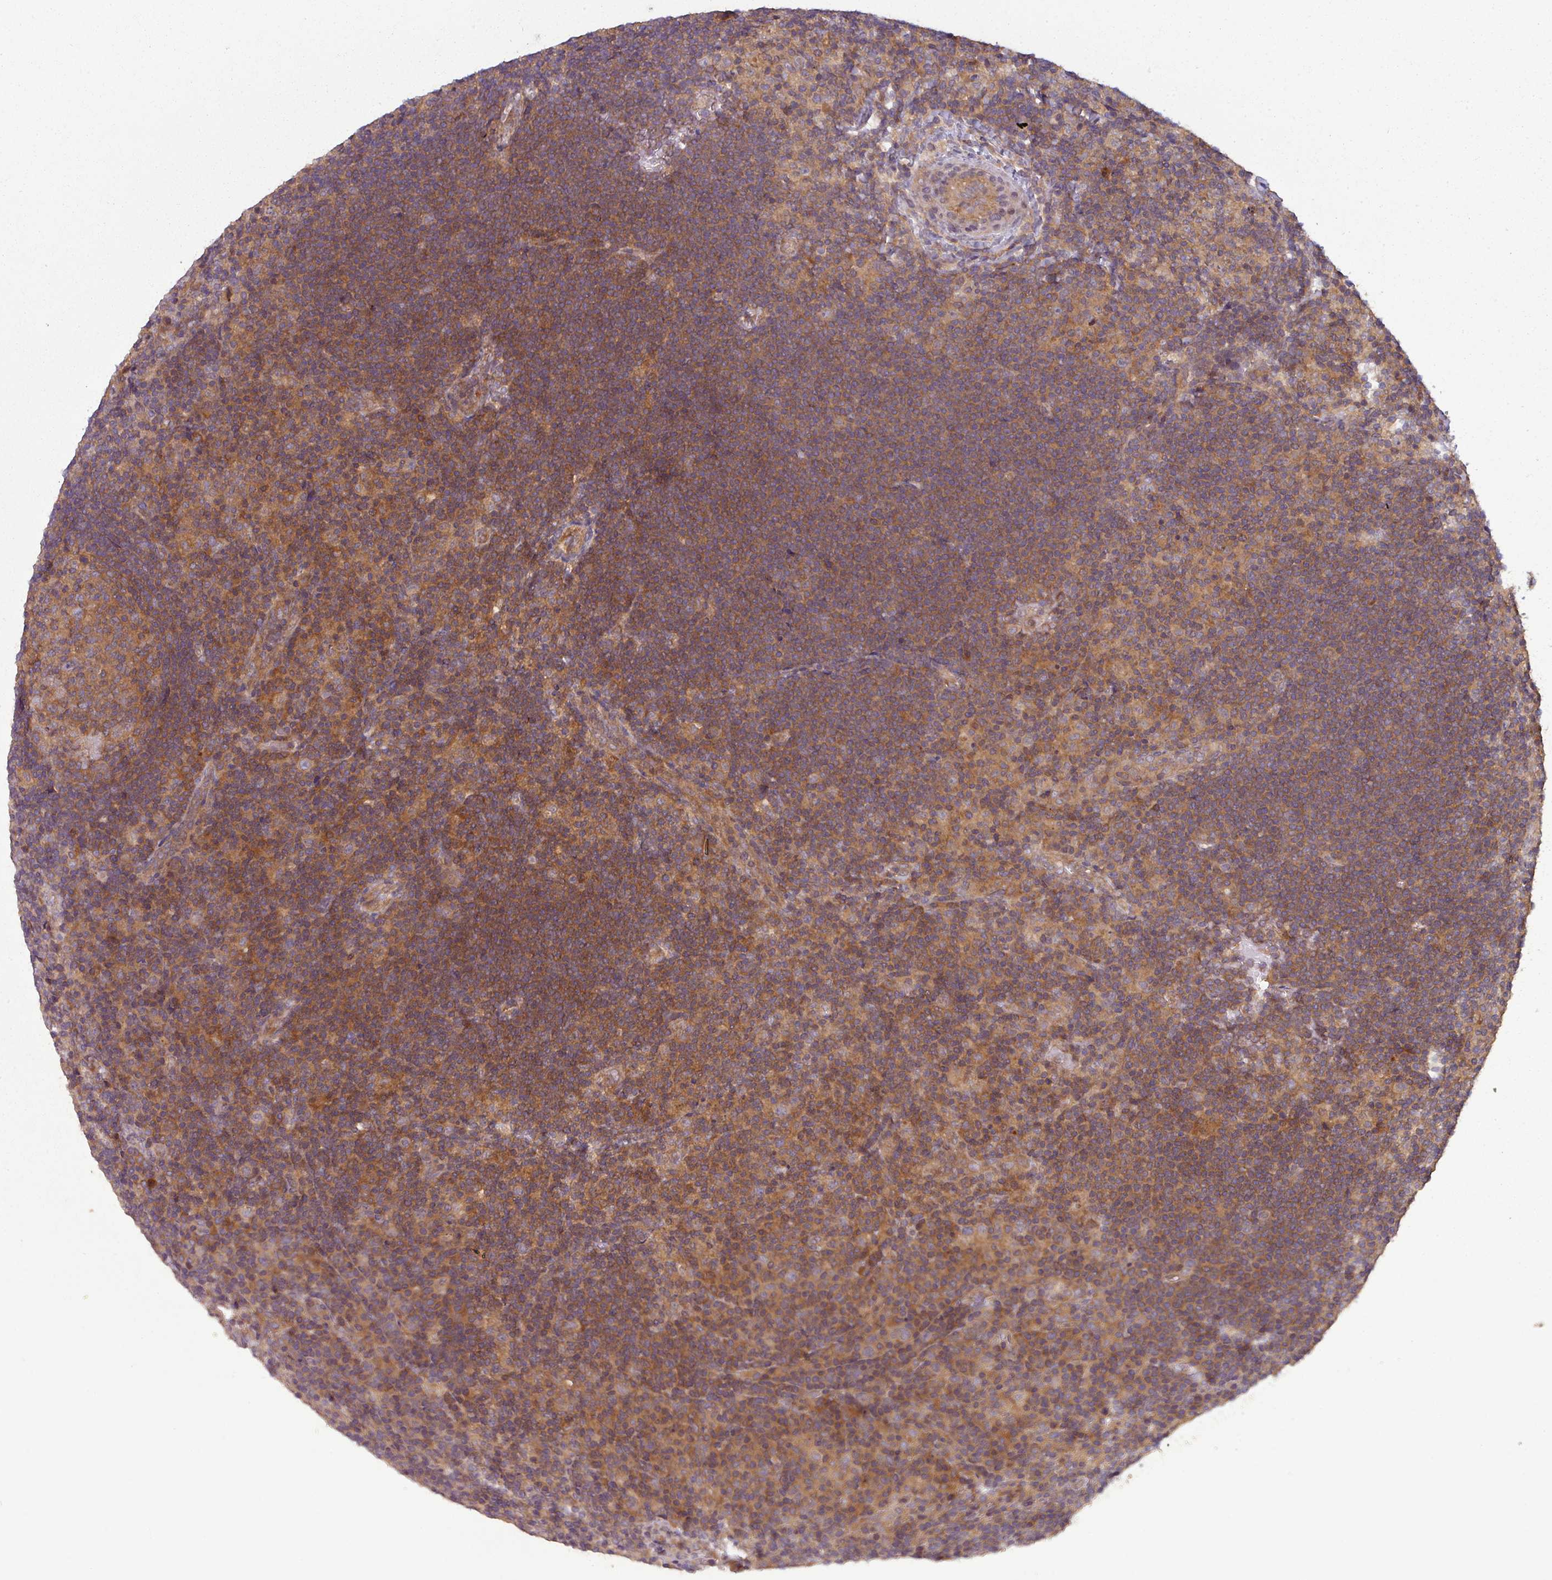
{"staining": {"intensity": "weak", "quantity": "25%-75%", "location": "cytoplasmic/membranous"}, "tissue": "lymphoma", "cell_type": "Tumor cells", "image_type": "cancer", "snomed": [{"axis": "morphology", "description": "Hodgkin's disease, NOS"}, {"axis": "topography", "description": "Lymph node"}], "caption": "Hodgkin's disease stained with immunohistochemistry (IHC) shows weak cytoplasmic/membranous expression in about 25%-75% of tumor cells. (Brightfield microscopy of DAB IHC at high magnification).", "gene": "GSKIP", "patient": {"sex": "female", "age": 57}}